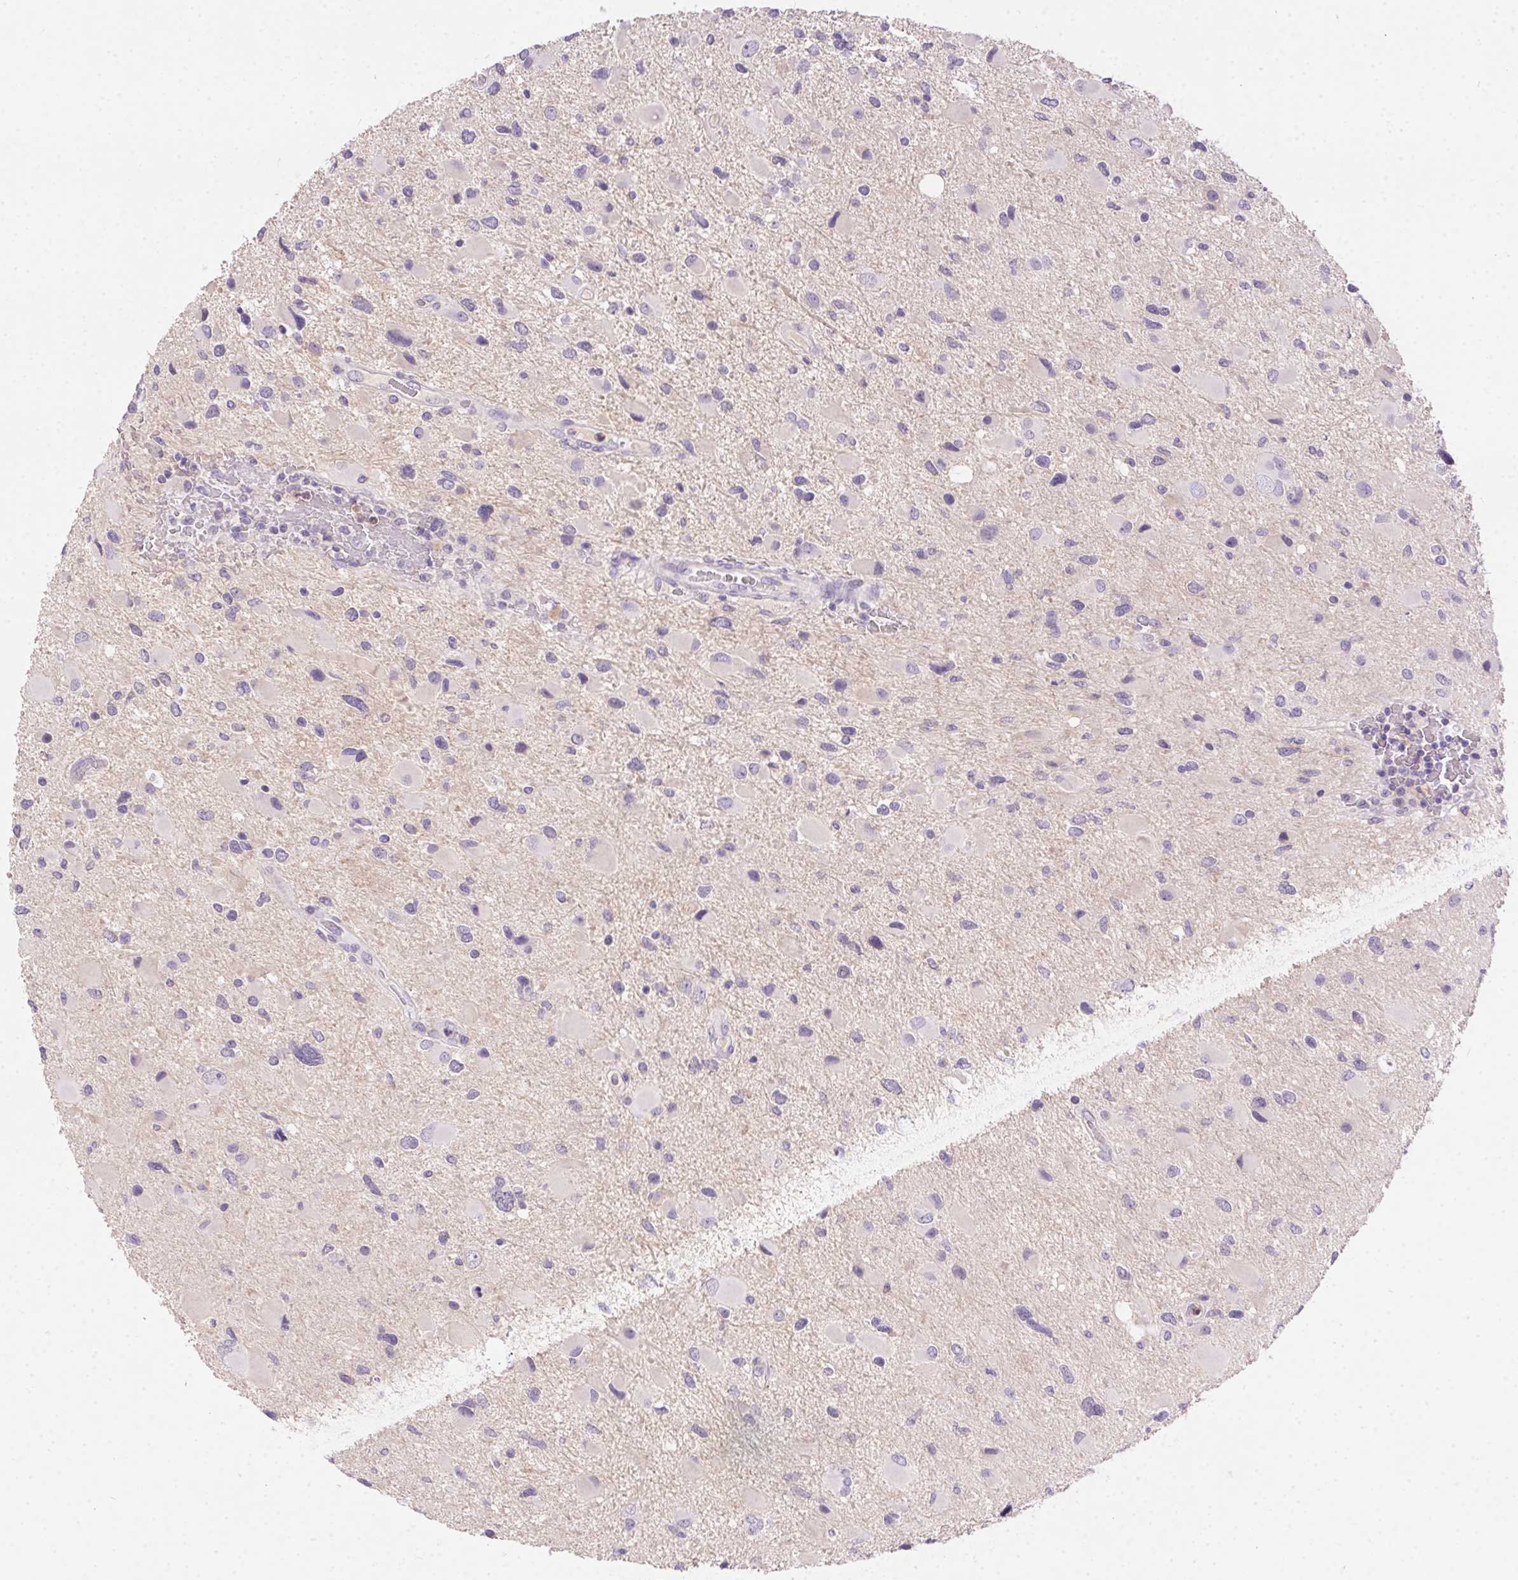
{"staining": {"intensity": "negative", "quantity": "none", "location": "none"}, "tissue": "glioma", "cell_type": "Tumor cells", "image_type": "cancer", "snomed": [{"axis": "morphology", "description": "Glioma, malignant, Low grade"}, {"axis": "topography", "description": "Brain"}], "caption": "A high-resolution photomicrograph shows IHC staining of malignant low-grade glioma, which shows no significant positivity in tumor cells.", "gene": "SSTR4", "patient": {"sex": "female", "age": 32}}